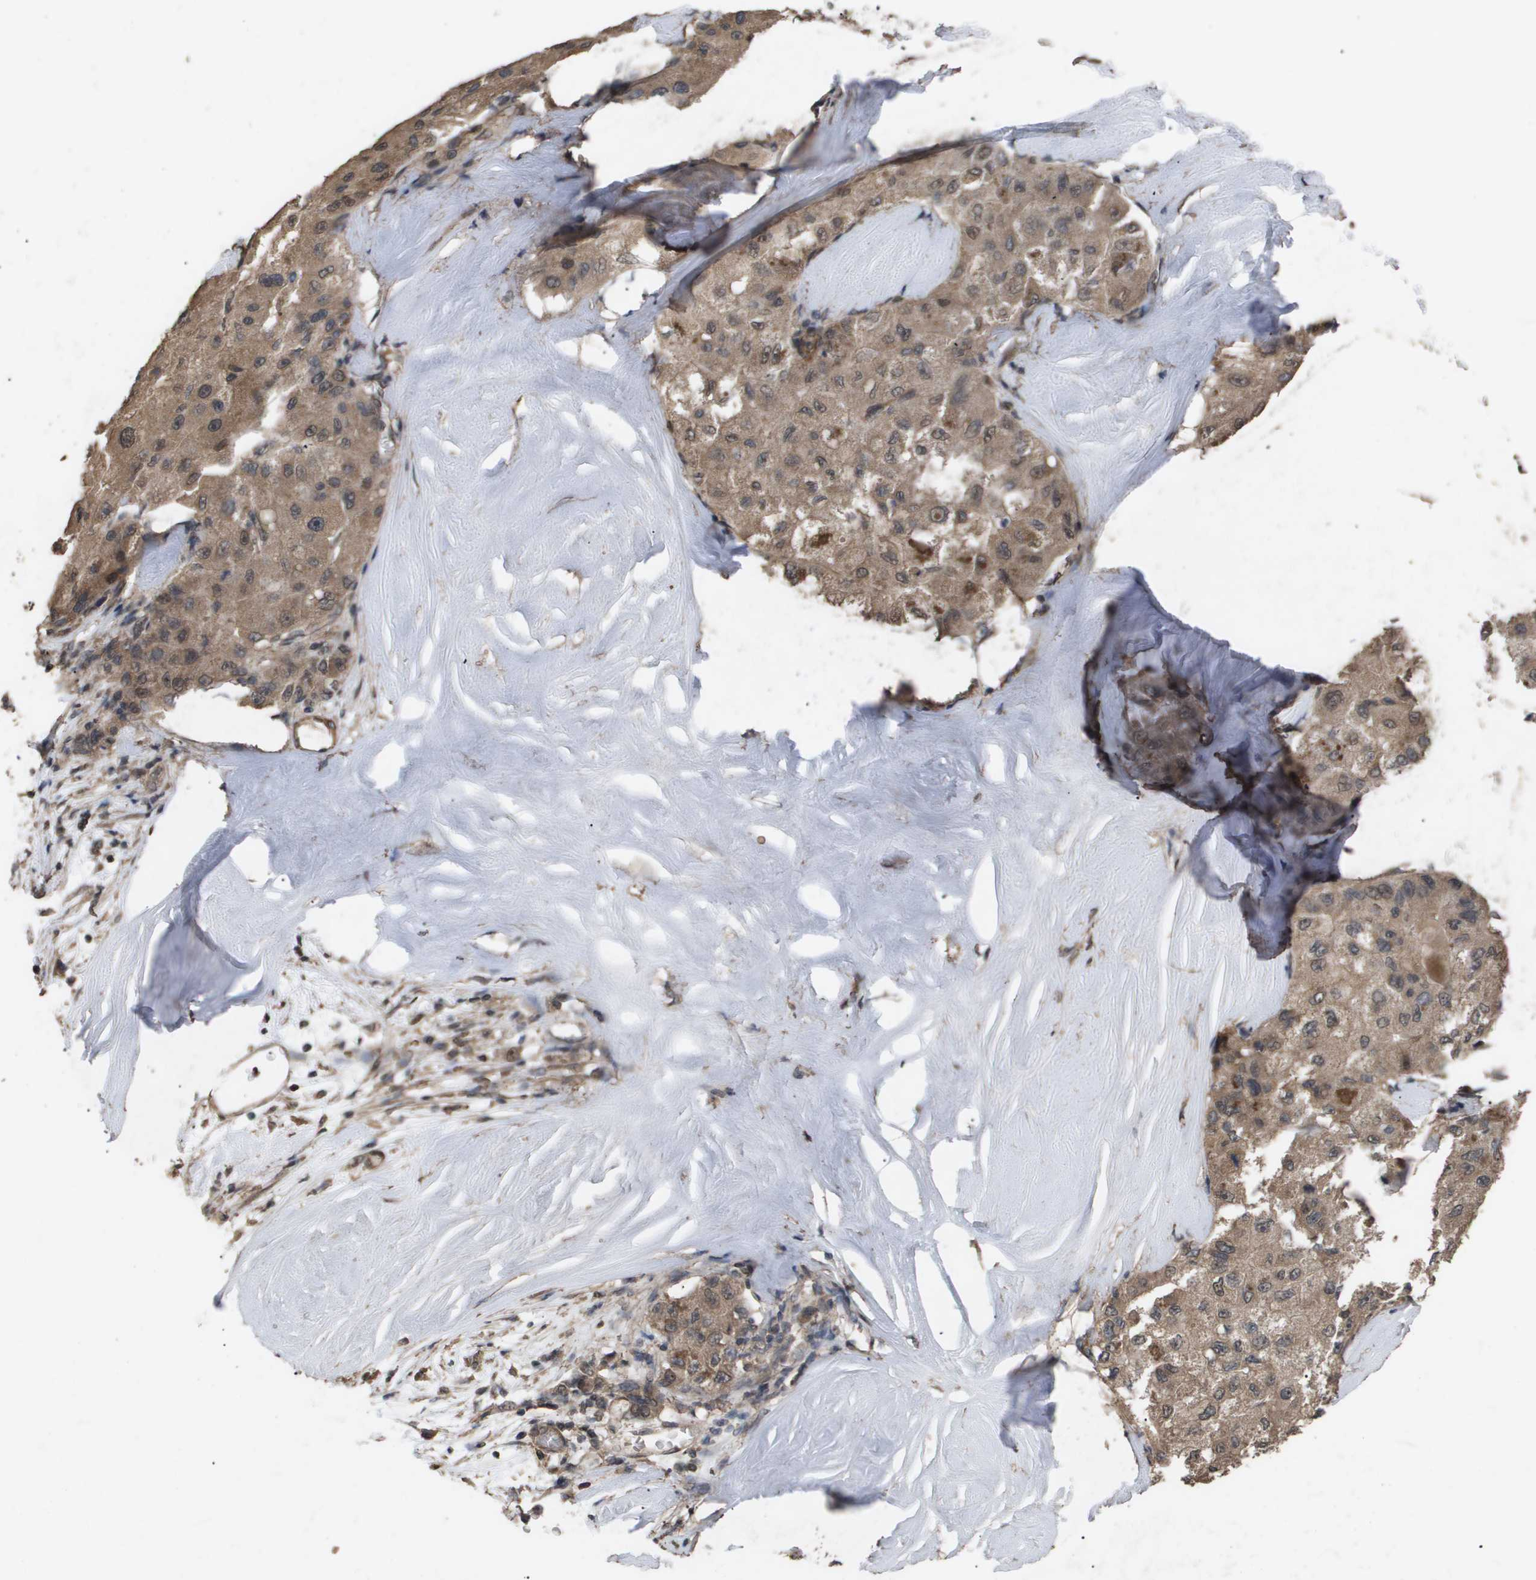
{"staining": {"intensity": "moderate", "quantity": ">75%", "location": "cytoplasmic/membranous"}, "tissue": "liver cancer", "cell_type": "Tumor cells", "image_type": "cancer", "snomed": [{"axis": "morphology", "description": "Carcinoma, Hepatocellular, NOS"}, {"axis": "topography", "description": "Liver"}], "caption": "Liver hepatocellular carcinoma was stained to show a protein in brown. There is medium levels of moderate cytoplasmic/membranous staining in about >75% of tumor cells.", "gene": "CUL5", "patient": {"sex": "male", "age": 80}}